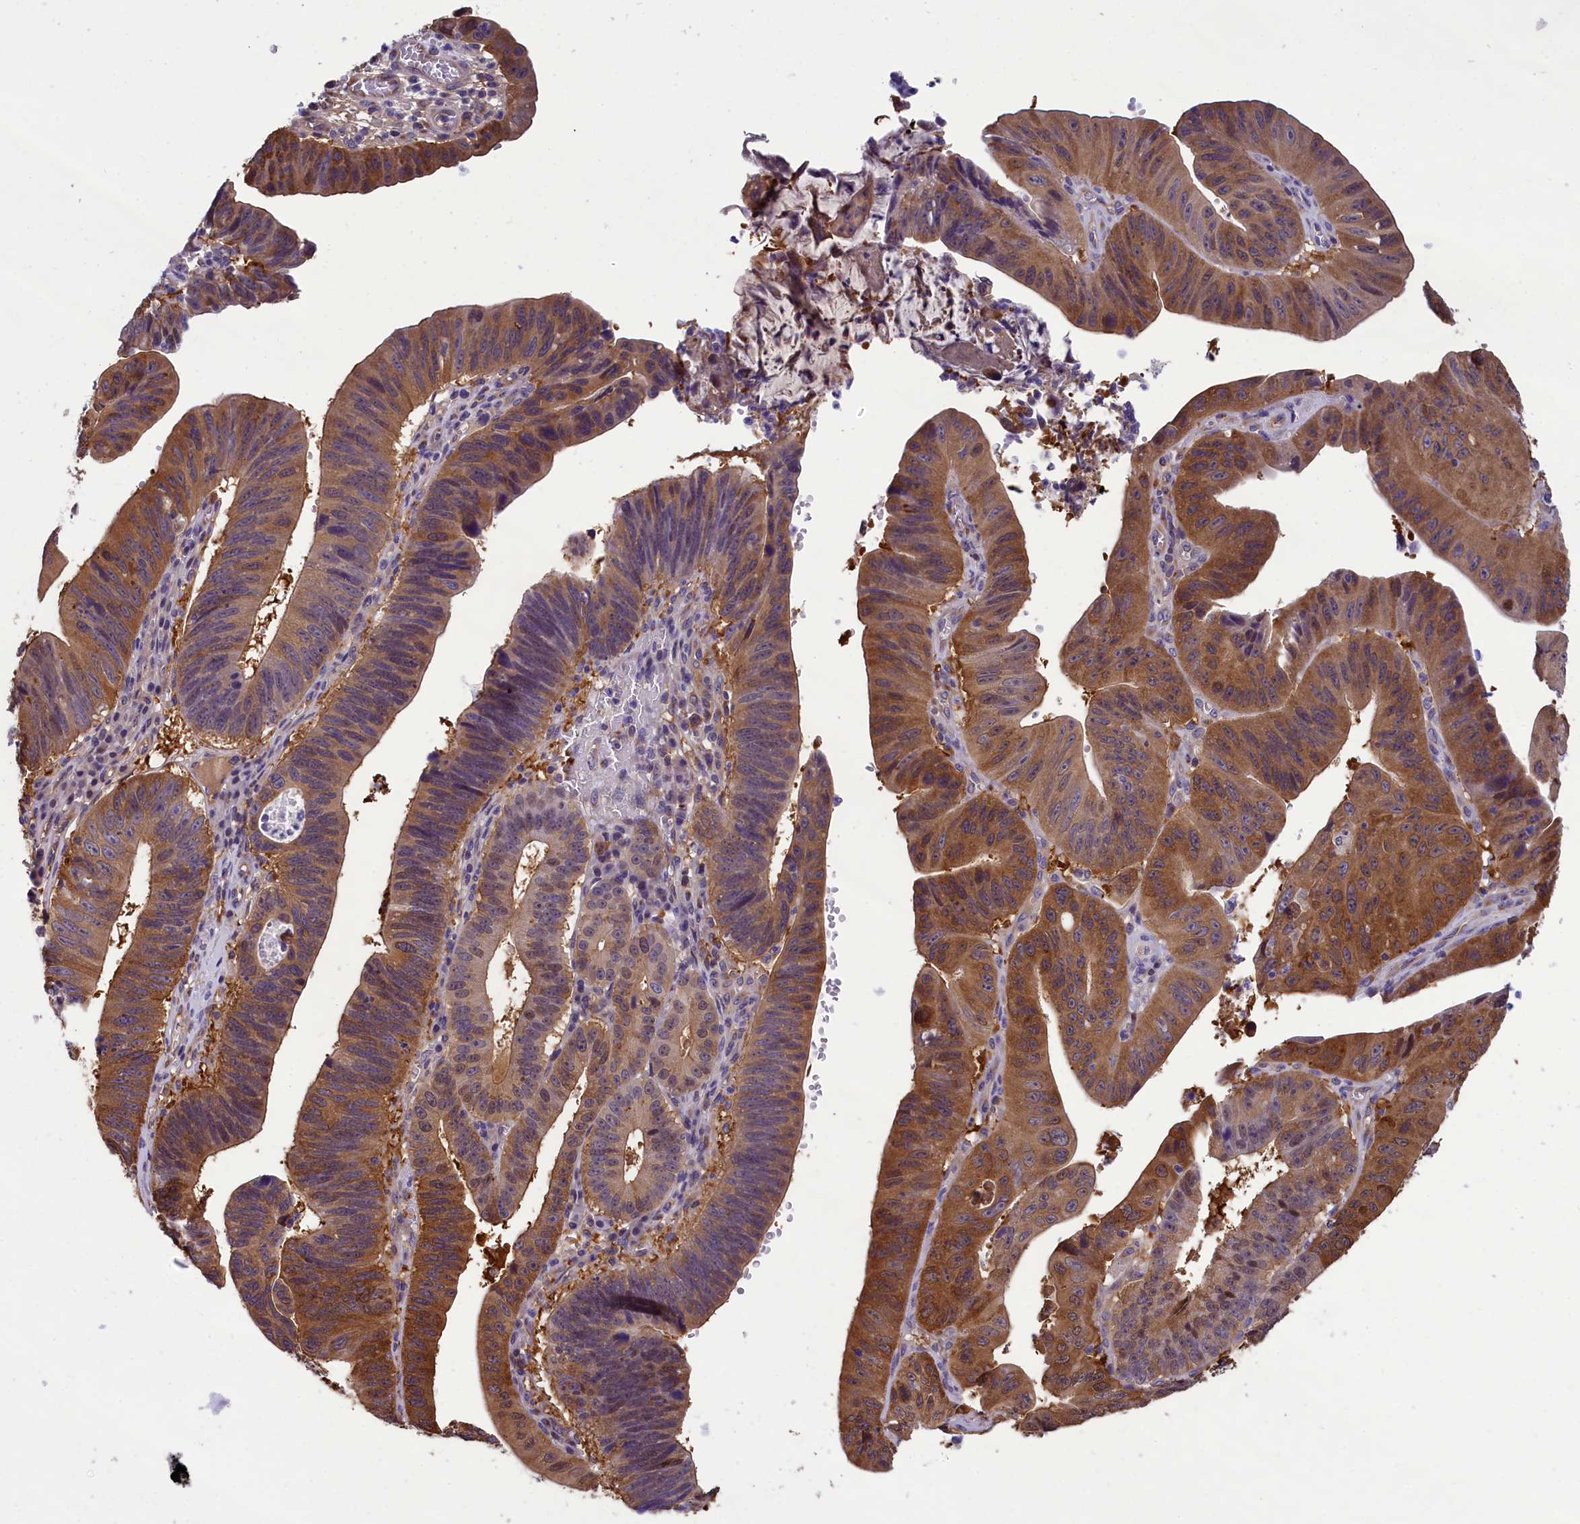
{"staining": {"intensity": "moderate", "quantity": ">75%", "location": "cytoplasmic/membranous,nuclear"}, "tissue": "stomach cancer", "cell_type": "Tumor cells", "image_type": "cancer", "snomed": [{"axis": "morphology", "description": "Adenocarcinoma, NOS"}, {"axis": "topography", "description": "Stomach"}], "caption": "Immunohistochemistry photomicrograph of human stomach cancer stained for a protein (brown), which shows medium levels of moderate cytoplasmic/membranous and nuclear expression in about >75% of tumor cells.", "gene": "ABCC8", "patient": {"sex": "male", "age": 59}}